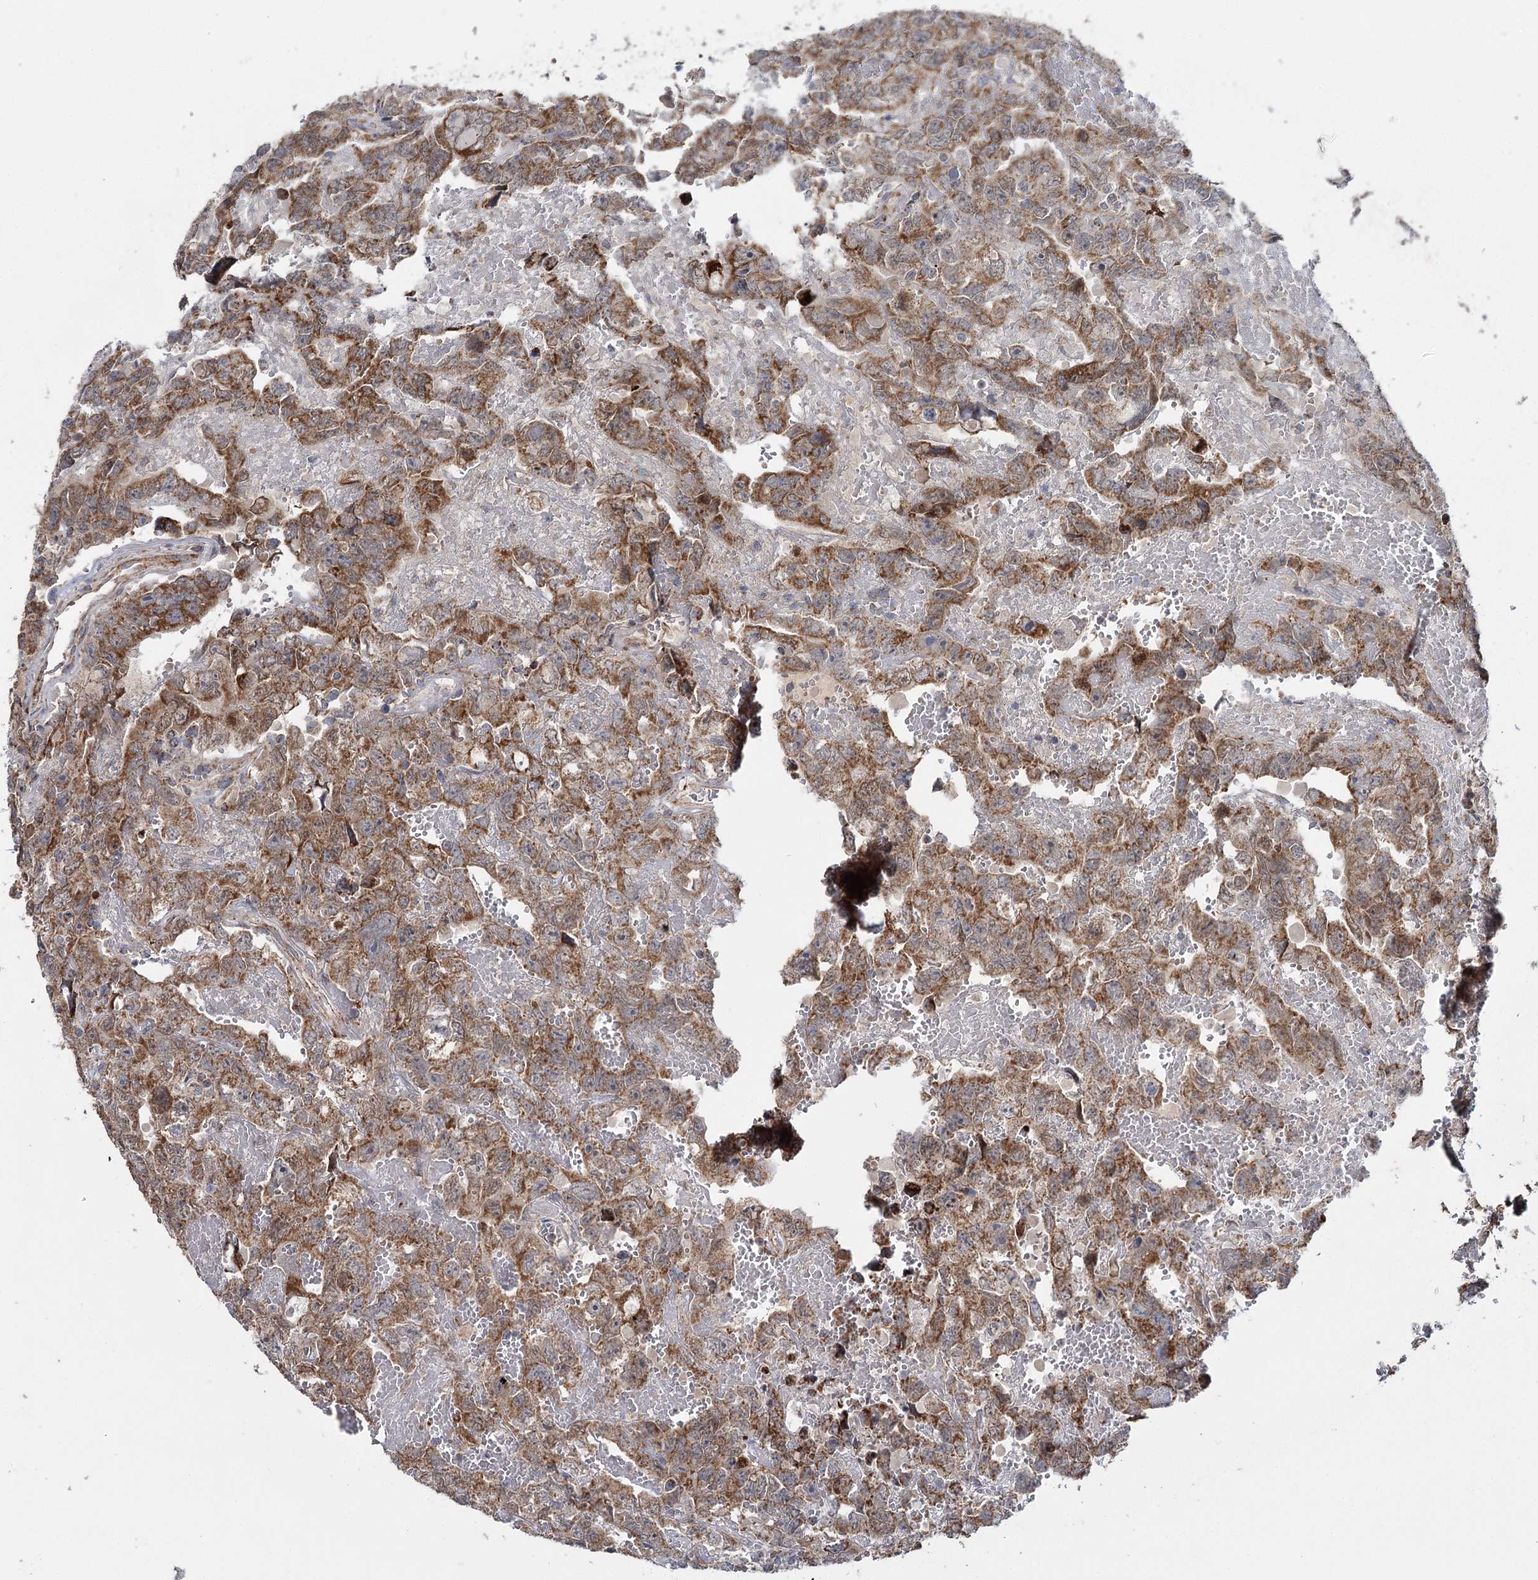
{"staining": {"intensity": "moderate", "quantity": ">75%", "location": "cytoplasmic/membranous"}, "tissue": "testis cancer", "cell_type": "Tumor cells", "image_type": "cancer", "snomed": [{"axis": "morphology", "description": "Carcinoma, Embryonal, NOS"}, {"axis": "topography", "description": "Testis"}], "caption": "Immunohistochemistry photomicrograph of testis cancer (embryonal carcinoma) stained for a protein (brown), which shows medium levels of moderate cytoplasmic/membranous staining in approximately >75% of tumor cells.", "gene": "MRPL44", "patient": {"sex": "male", "age": 45}}